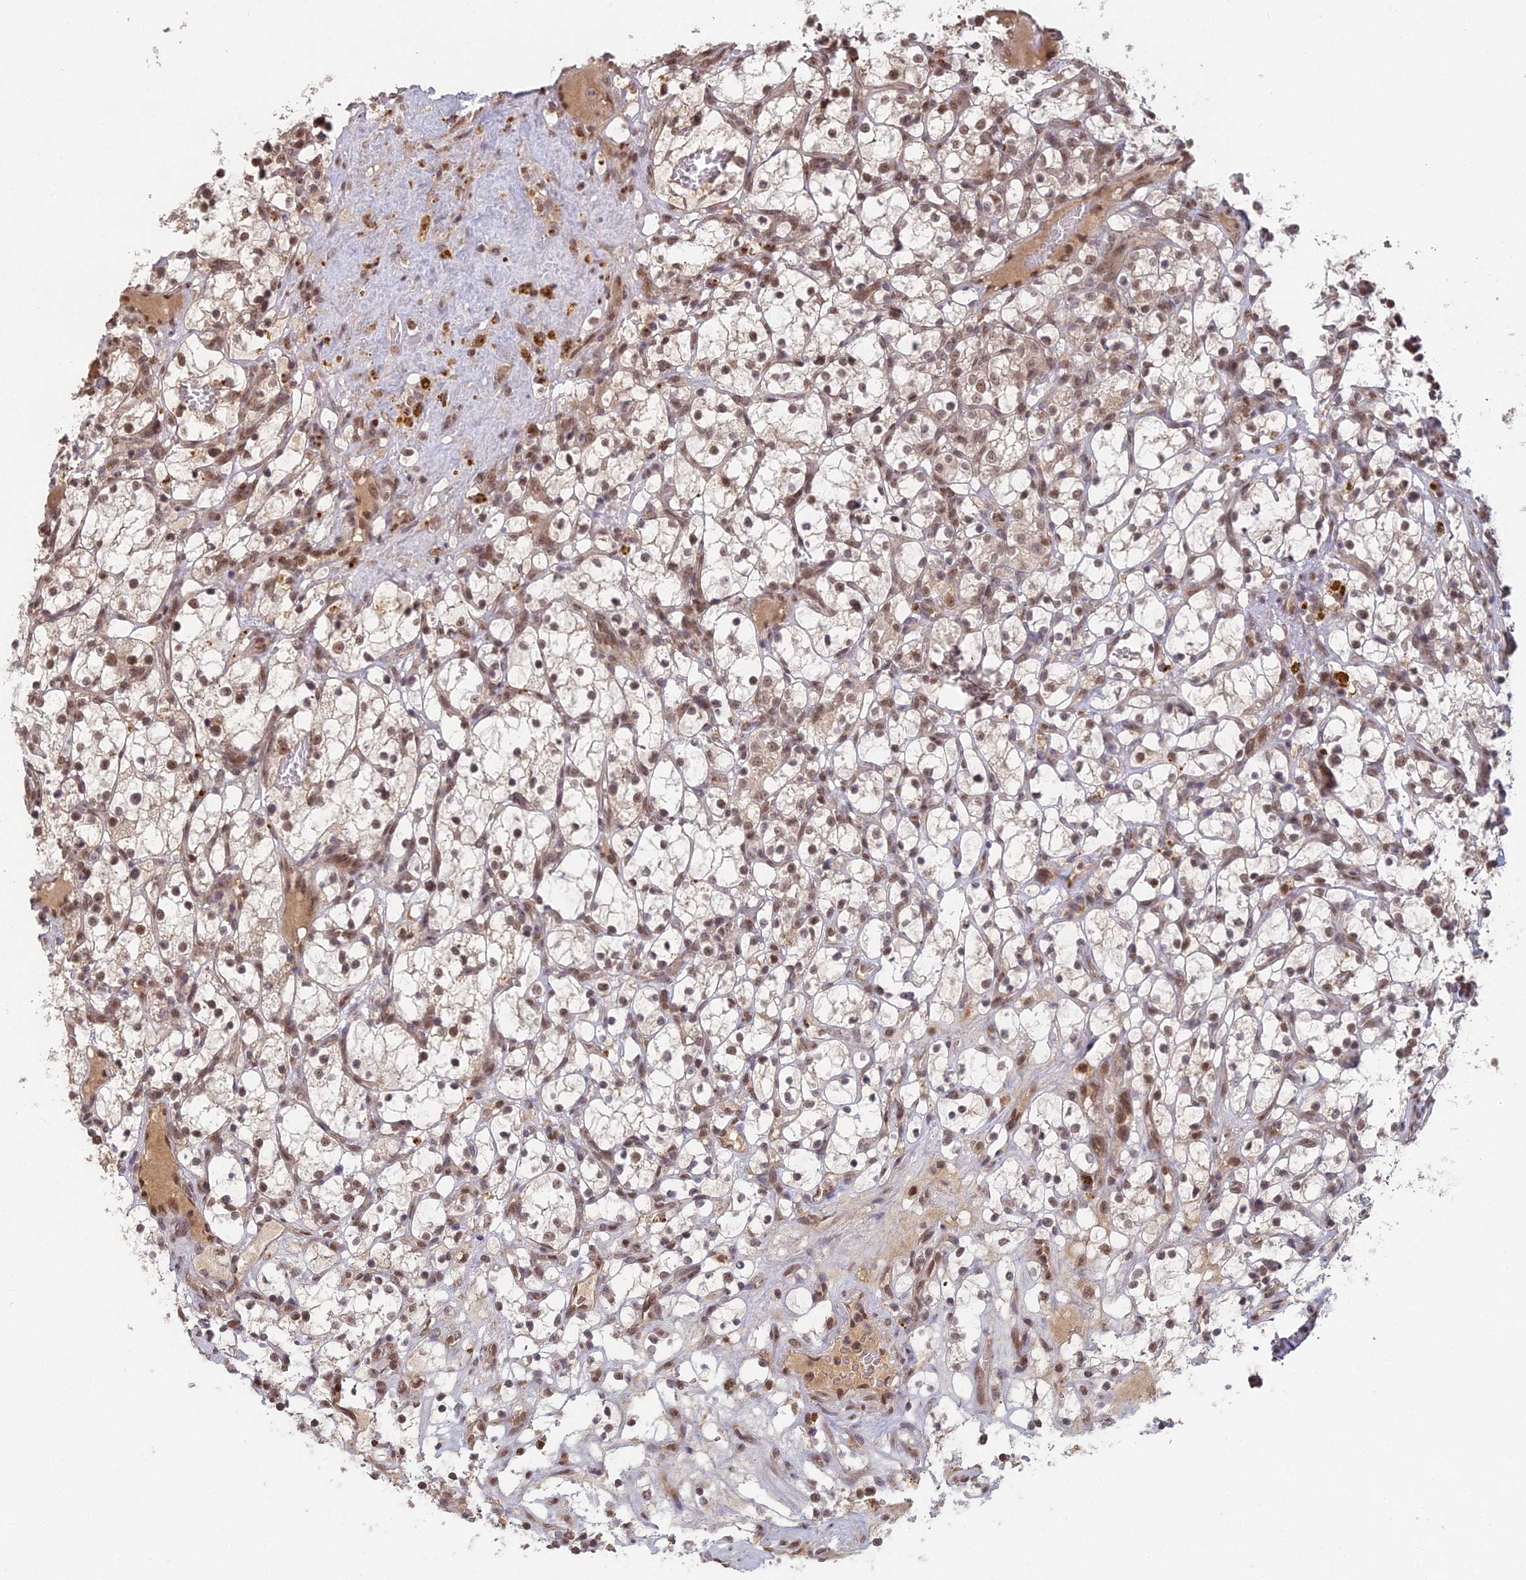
{"staining": {"intensity": "moderate", "quantity": ">75%", "location": "nuclear"}, "tissue": "renal cancer", "cell_type": "Tumor cells", "image_type": "cancer", "snomed": [{"axis": "morphology", "description": "Adenocarcinoma, NOS"}, {"axis": "topography", "description": "Kidney"}], "caption": "Tumor cells display moderate nuclear staining in approximately >75% of cells in renal adenocarcinoma. Nuclei are stained in blue.", "gene": "RANBP3", "patient": {"sex": "female", "age": 69}}